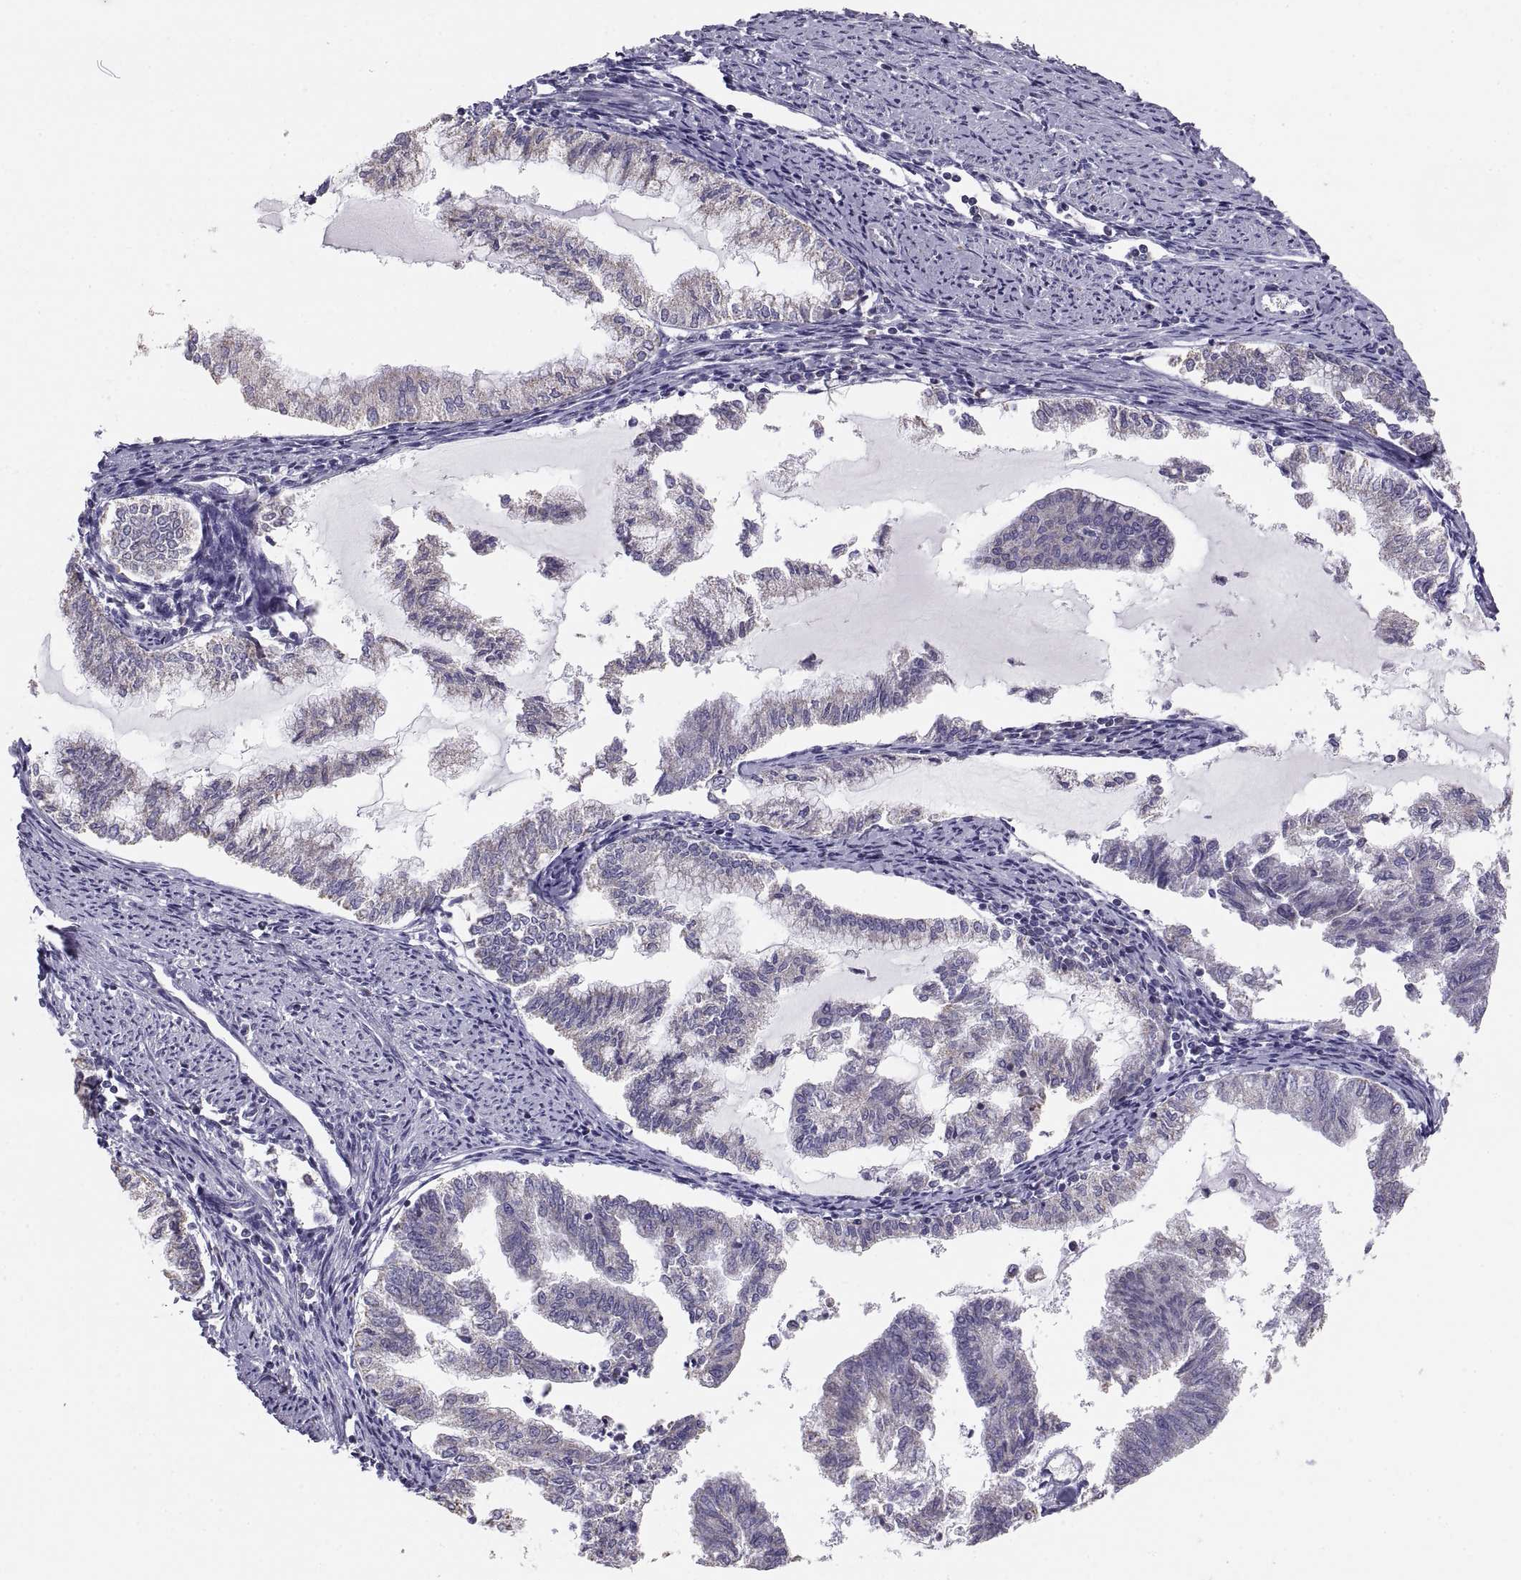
{"staining": {"intensity": "negative", "quantity": "none", "location": "none"}, "tissue": "endometrial cancer", "cell_type": "Tumor cells", "image_type": "cancer", "snomed": [{"axis": "morphology", "description": "Adenocarcinoma, NOS"}, {"axis": "topography", "description": "Endometrium"}], "caption": "This photomicrograph is of adenocarcinoma (endometrial) stained with IHC to label a protein in brown with the nuclei are counter-stained blue. There is no positivity in tumor cells.", "gene": "TNNC1", "patient": {"sex": "female", "age": 79}}